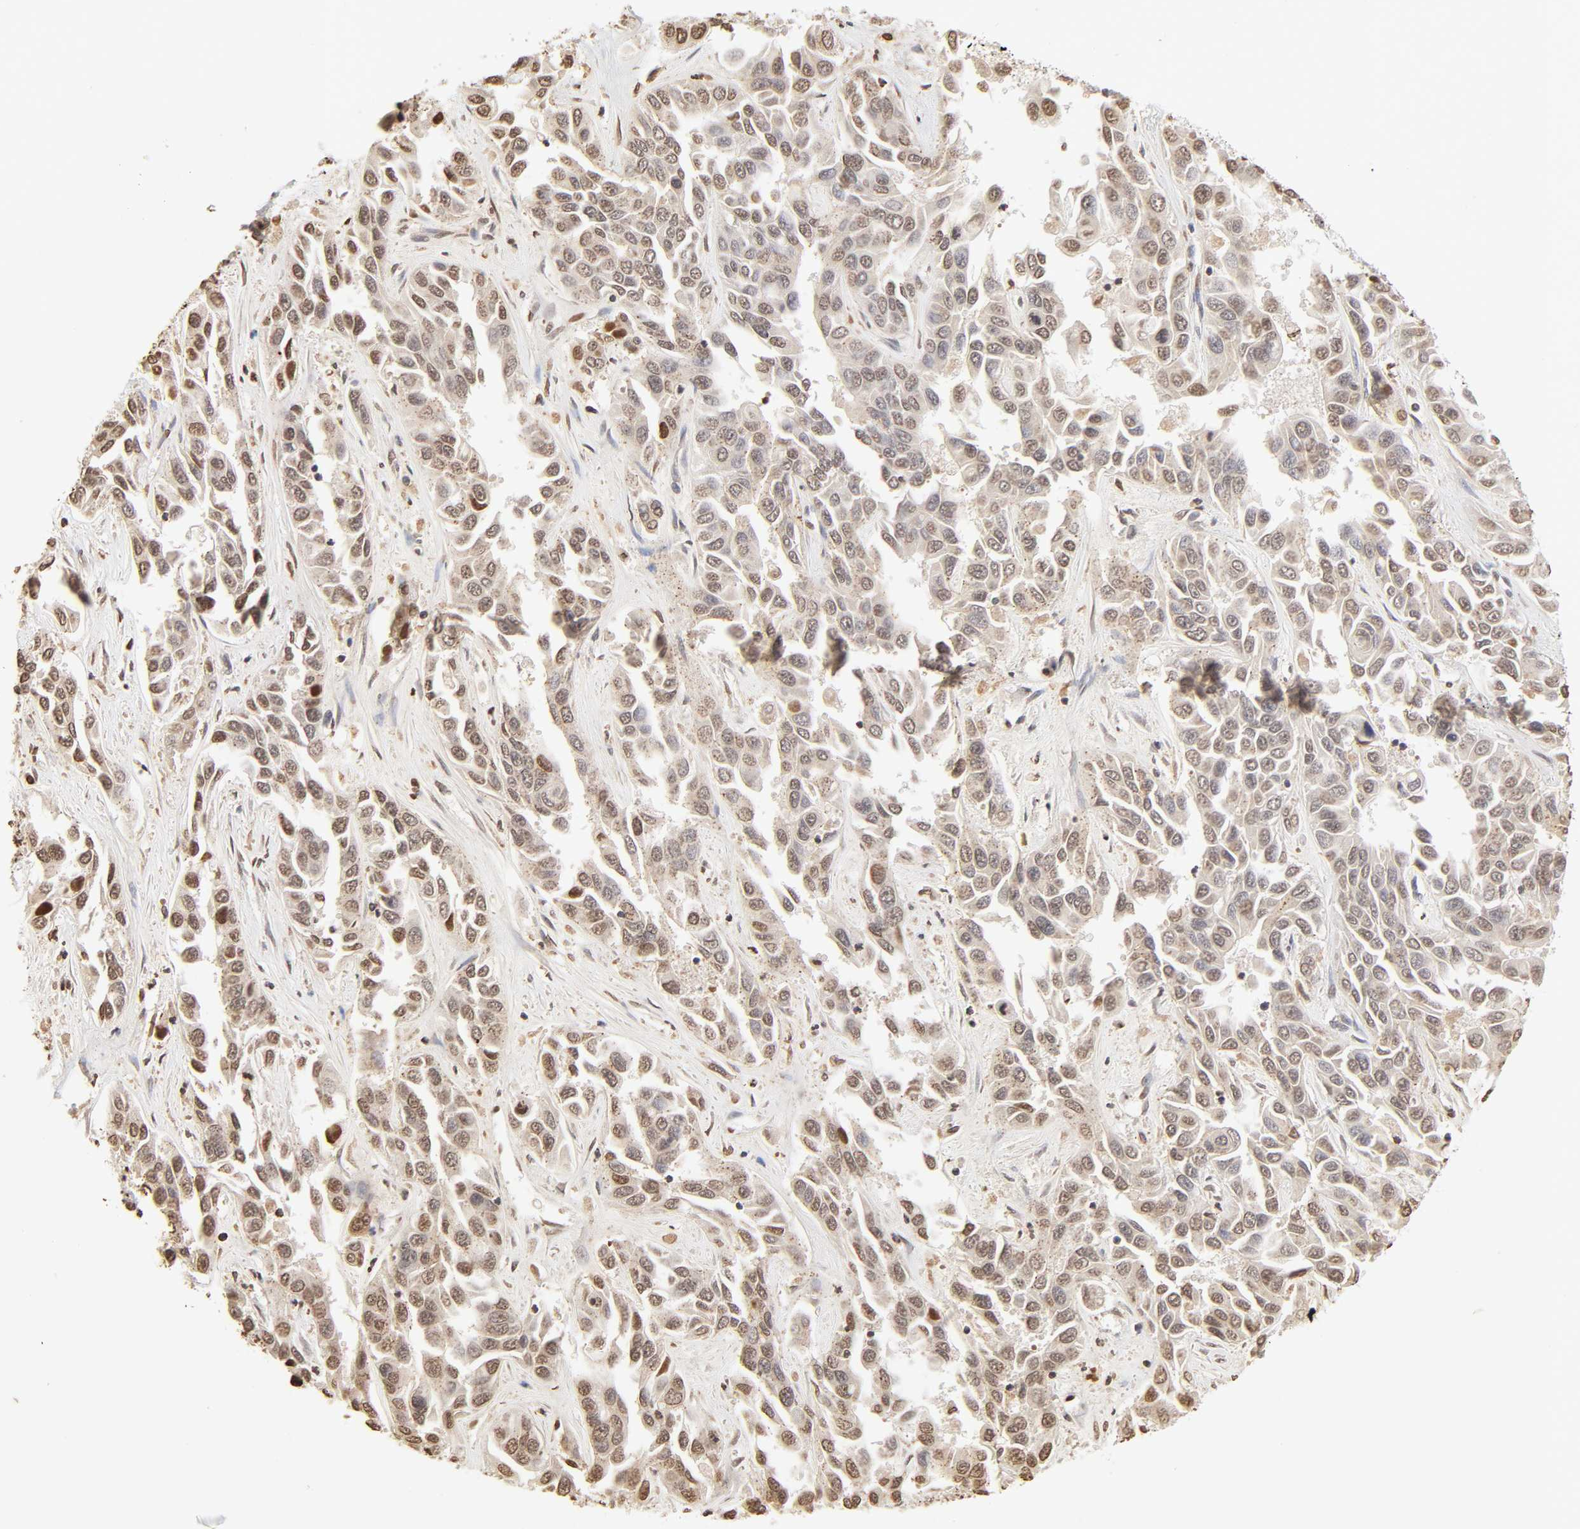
{"staining": {"intensity": "moderate", "quantity": ">75%", "location": "cytoplasmic/membranous,nuclear"}, "tissue": "liver cancer", "cell_type": "Tumor cells", "image_type": "cancer", "snomed": [{"axis": "morphology", "description": "Cholangiocarcinoma"}, {"axis": "topography", "description": "Liver"}], "caption": "This micrograph displays immunohistochemistry (IHC) staining of cholangiocarcinoma (liver), with medium moderate cytoplasmic/membranous and nuclear staining in about >75% of tumor cells.", "gene": "TBL1X", "patient": {"sex": "female", "age": 52}}